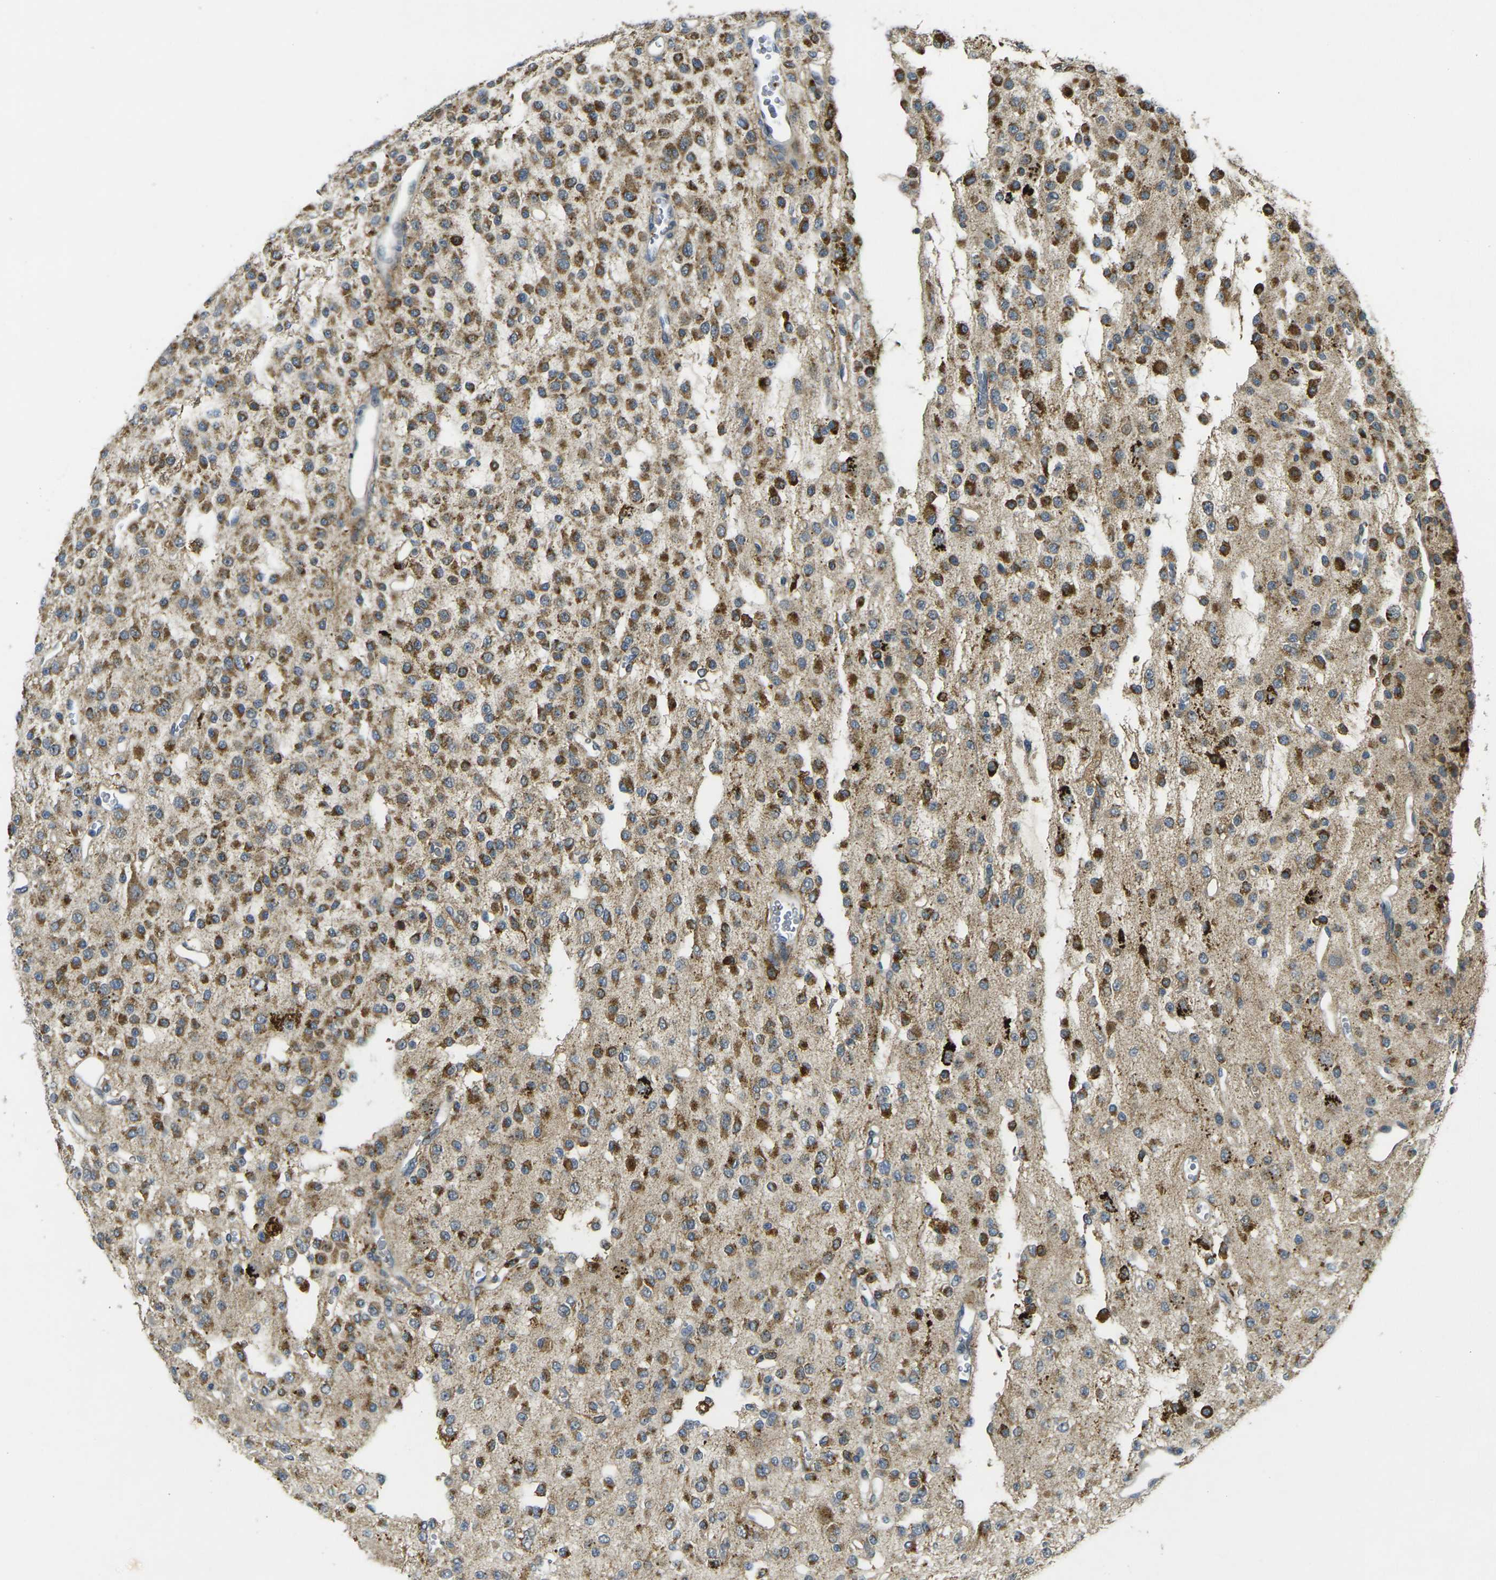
{"staining": {"intensity": "moderate", "quantity": ">75%", "location": "cytoplasmic/membranous"}, "tissue": "glioma", "cell_type": "Tumor cells", "image_type": "cancer", "snomed": [{"axis": "morphology", "description": "Glioma, malignant, Low grade"}, {"axis": "topography", "description": "Brain"}], "caption": "Approximately >75% of tumor cells in malignant glioma (low-grade) demonstrate moderate cytoplasmic/membranous protein staining as visualized by brown immunohistochemical staining.", "gene": "PIGL", "patient": {"sex": "male", "age": 38}}